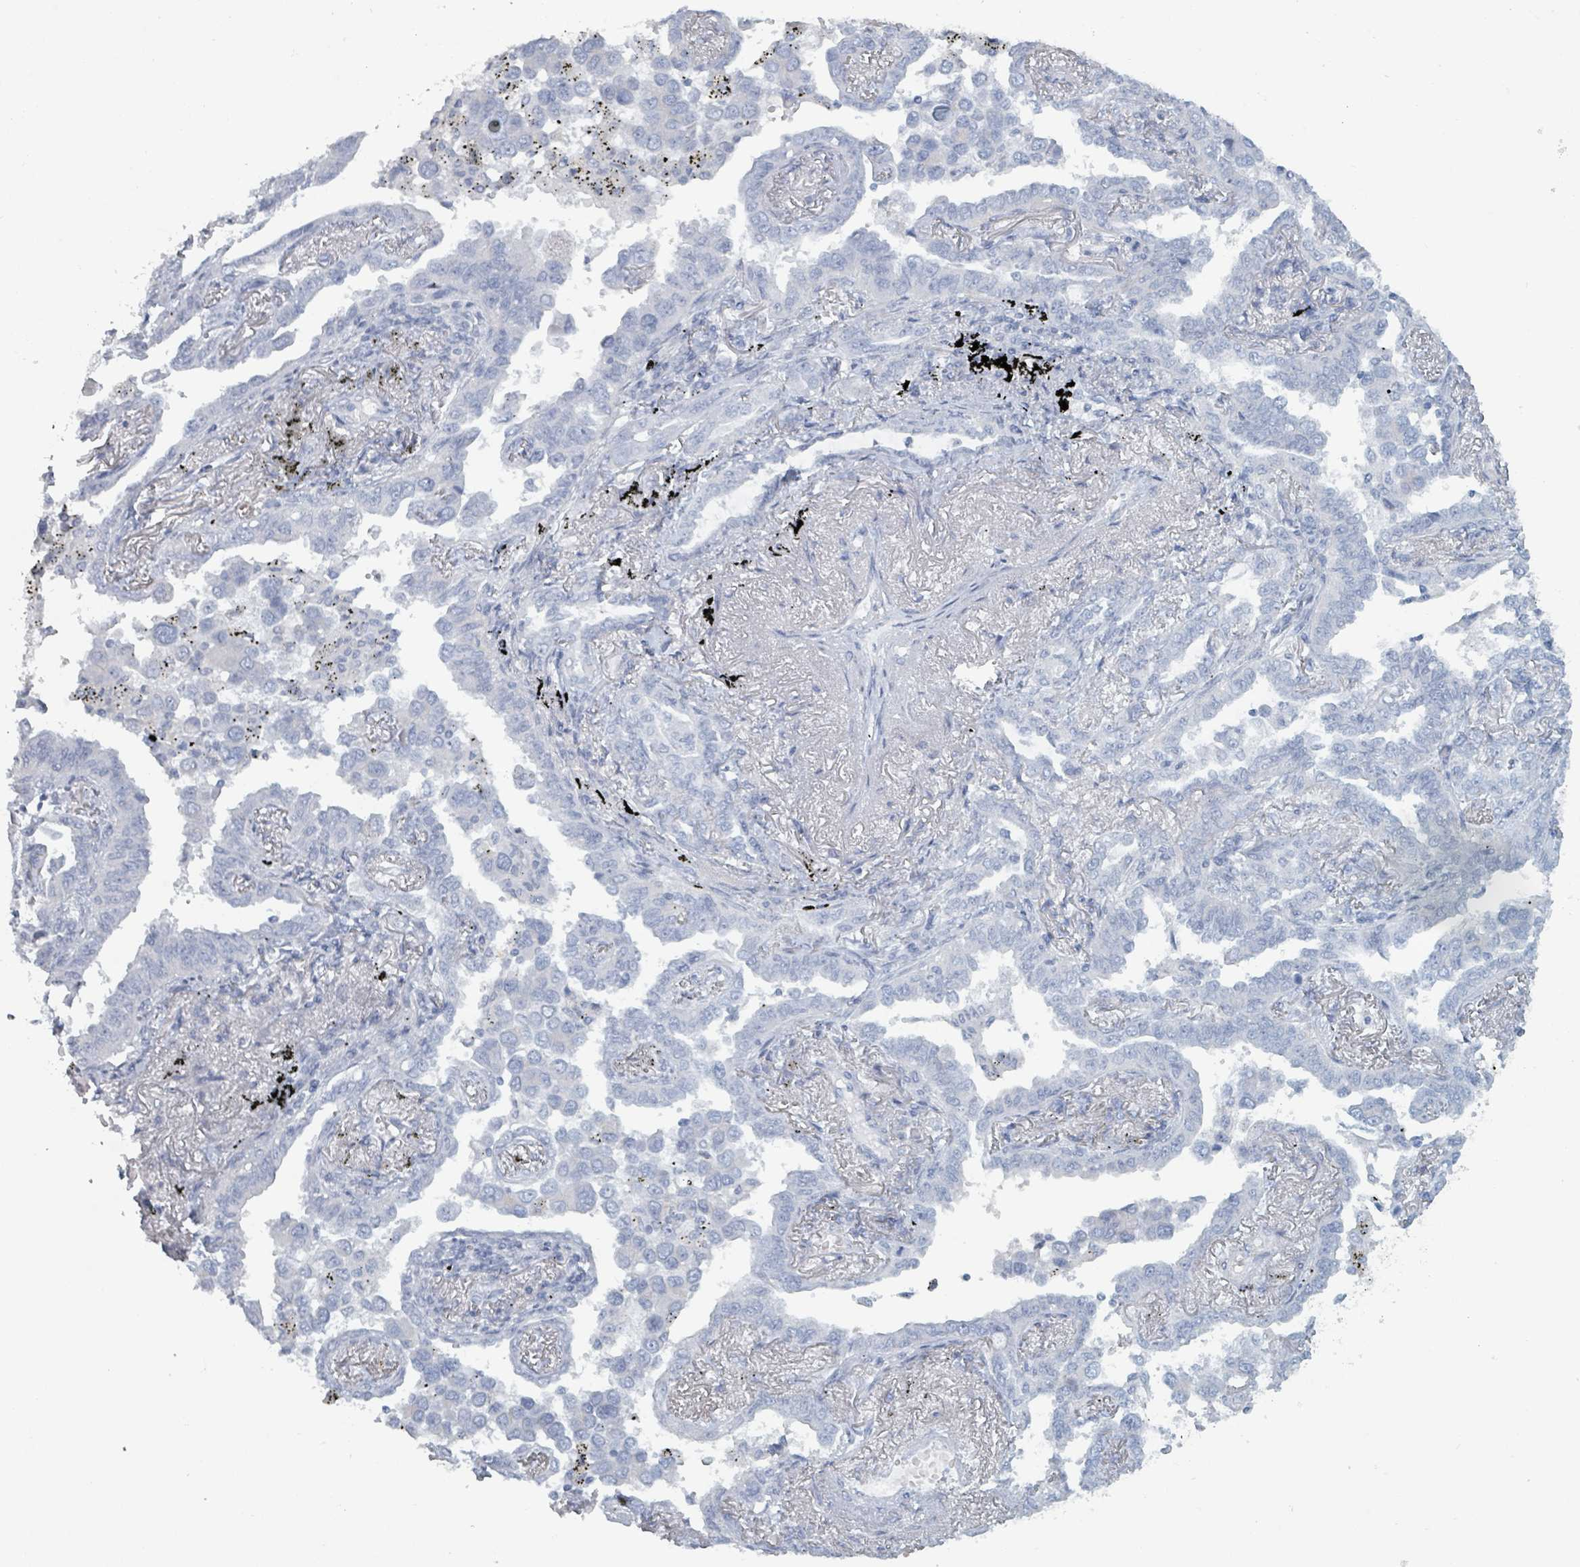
{"staining": {"intensity": "negative", "quantity": "none", "location": "none"}, "tissue": "lung cancer", "cell_type": "Tumor cells", "image_type": "cancer", "snomed": [{"axis": "morphology", "description": "Adenocarcinoma, NOS"}, {"axis": "topography", "description": "Lung"}], "caption": "This is a histopathology image of immunohistochemistry (IHC) staining of lung cancer, which shows no expression in tumor cells. Brightfield microscopy of immunohistochemistry (IHC) stained with DAB (brown) and hematoxylin (blue), captured at high magnification.", "gene": "HEATR5A", "patient": {"sex": "male", "age": 67}}